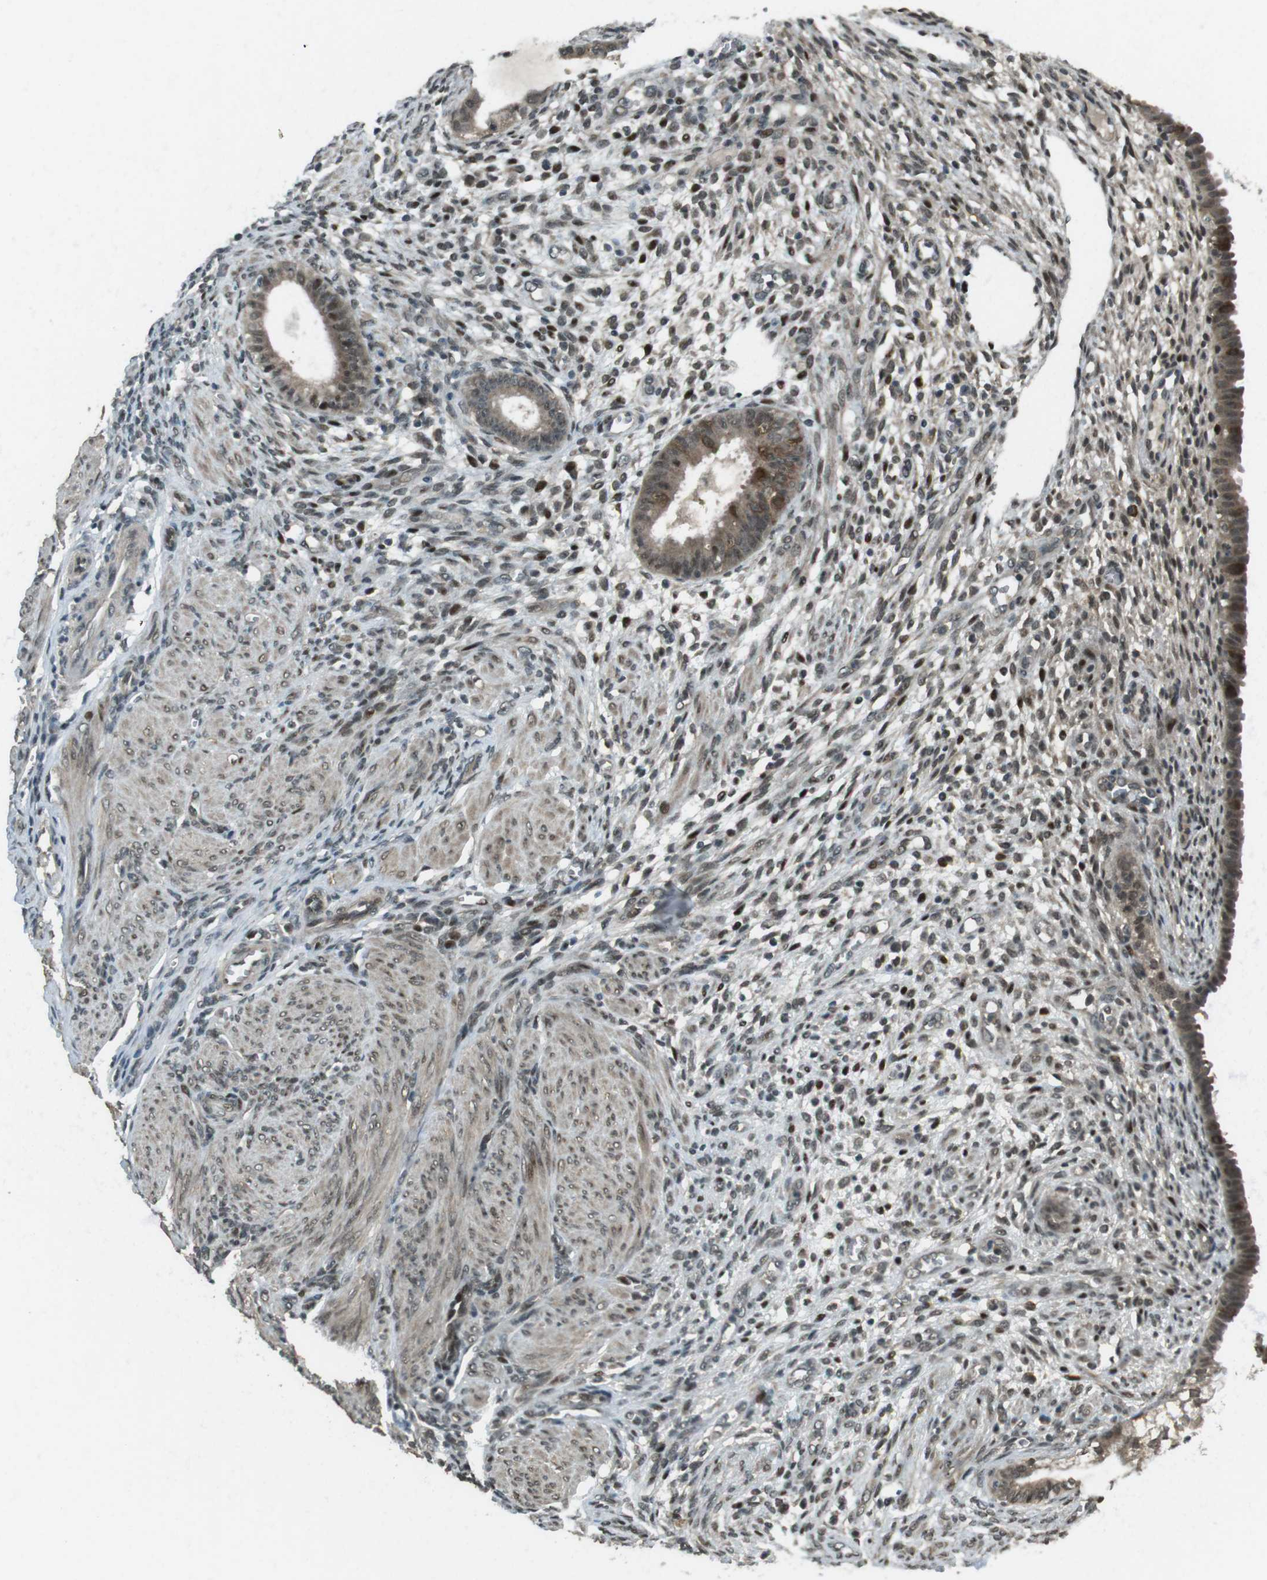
{"staining": {"intensity": "moderate", "quantity": ">75%", "location": "cytoplasmic/membranous,nuclear"}, "tissue": "endometrium", "cell_type": "Cells in endometrial stroma", "image_type": "normal", "snomed": [{"axis": "morphology", "description": "Normal tissue, NOS"}, {"axis": "topography", "description": "Endometrium"}], "caption": "This micrograph reveals benign endometrium stained with IHC to label a protein in brown. The cytoplasmic/membranous,nuclear of cells in endometrial stroma show moderate positivity for the protein. Nuclei are counter-stained blue.", "gene": "SLITRK5", "patient": {"sex": "female", "age": 72}}